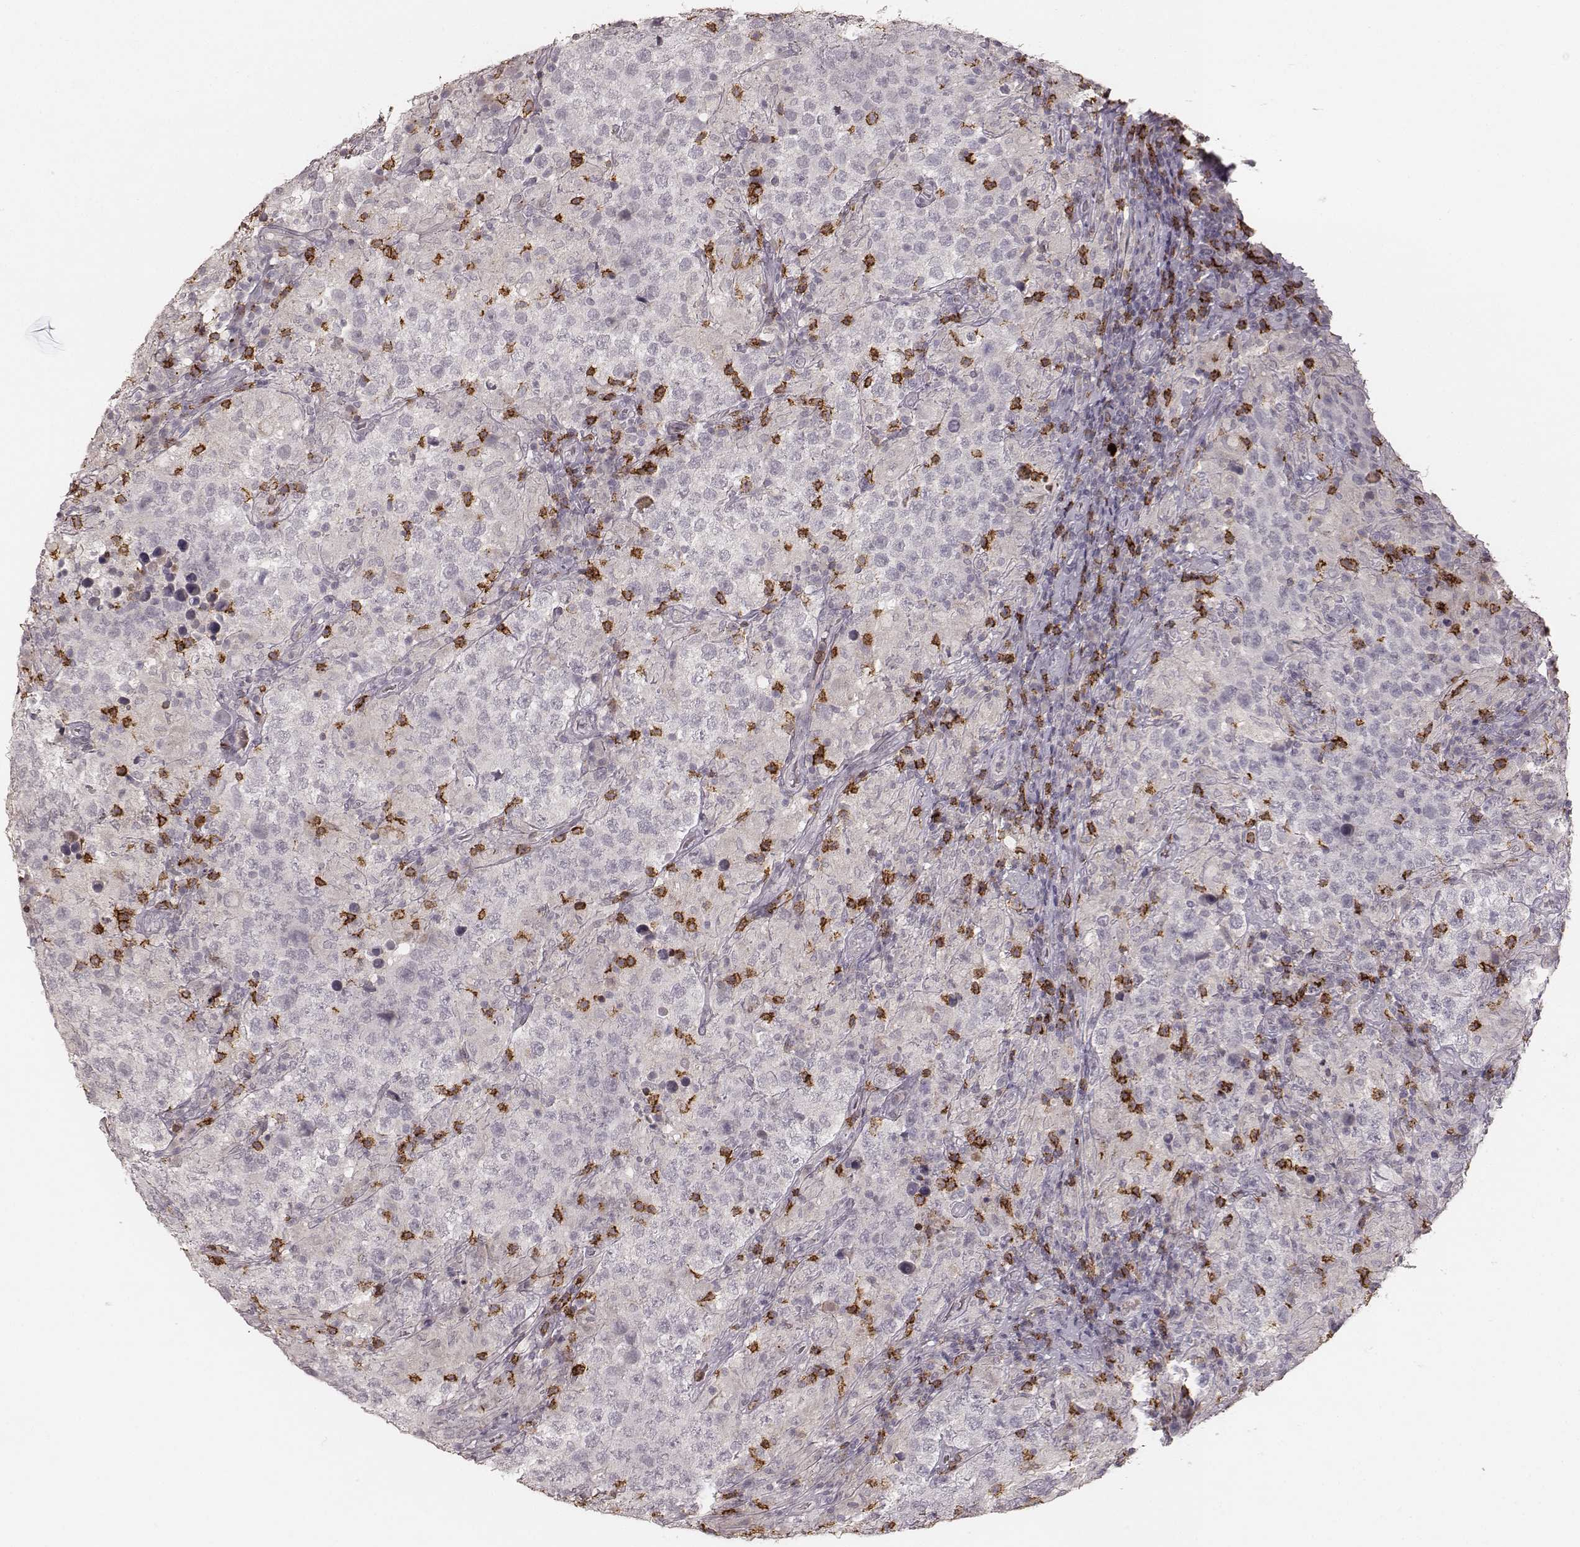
{"staining": {"intensity": "negative", "quantity": "none", "location": "none"}, "tissue": "testis cancer", "cell_type": "Tumor cells", "image_type": "cancer", "snomed": [{"axis": "morphology", "description": "Seminoma, NOS"}, {"axis": "morphology", "description": "Carcinoma, Embryonal, NOS"}, {"axis": "topography", "description": "Testis"}], "caption": "This micrograph is of seminoma (testis) stained with immunohistochemistry to label a protein in brown with the nuclei are counter-stained blue. There is no staining in tumor cells.", "gene": "CD8A", "patient": {"sex": "male", "age": 41}}